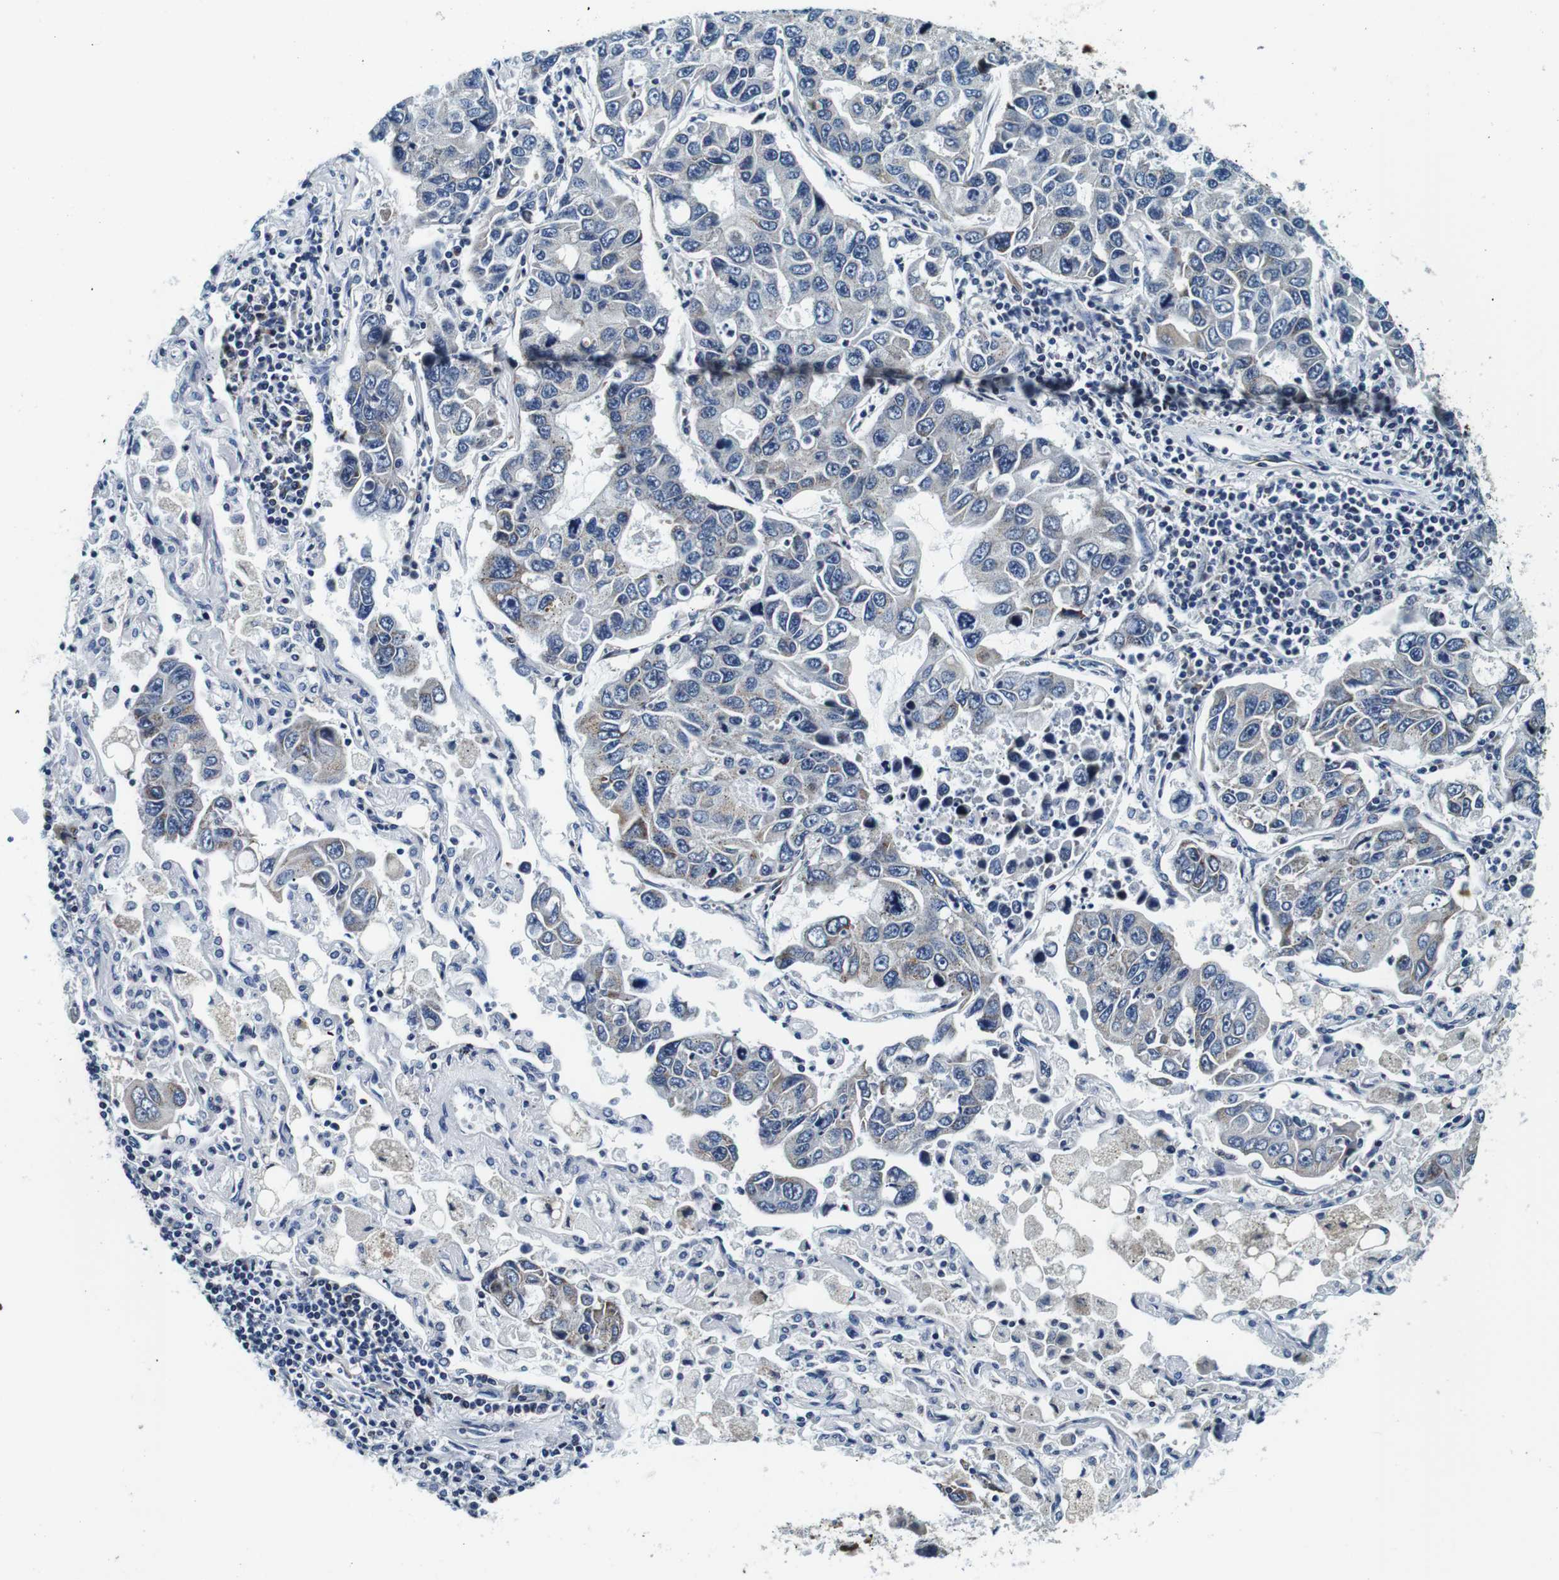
{"staining": {"intensity": "moderate", "quantity": "<25%", "location": "cytoplasmic/membranous"}, "tissue": "lung cancer", "cell_type": "Tumor cells", "image_type": "cancer", "snomed": [{"axis": "morphology", "description": "Adenocarcinoma, NOS"}, {"axis": "topography", "description": "Lung"}], "caption": "About <25% of tumor cells in human lung cancer show moderate cytoplasmic/membranous protein staining as visualized by brown immunohistochemical staining.", "gene": "FAR2", "patient": {"sex": "male", "age": 64}}